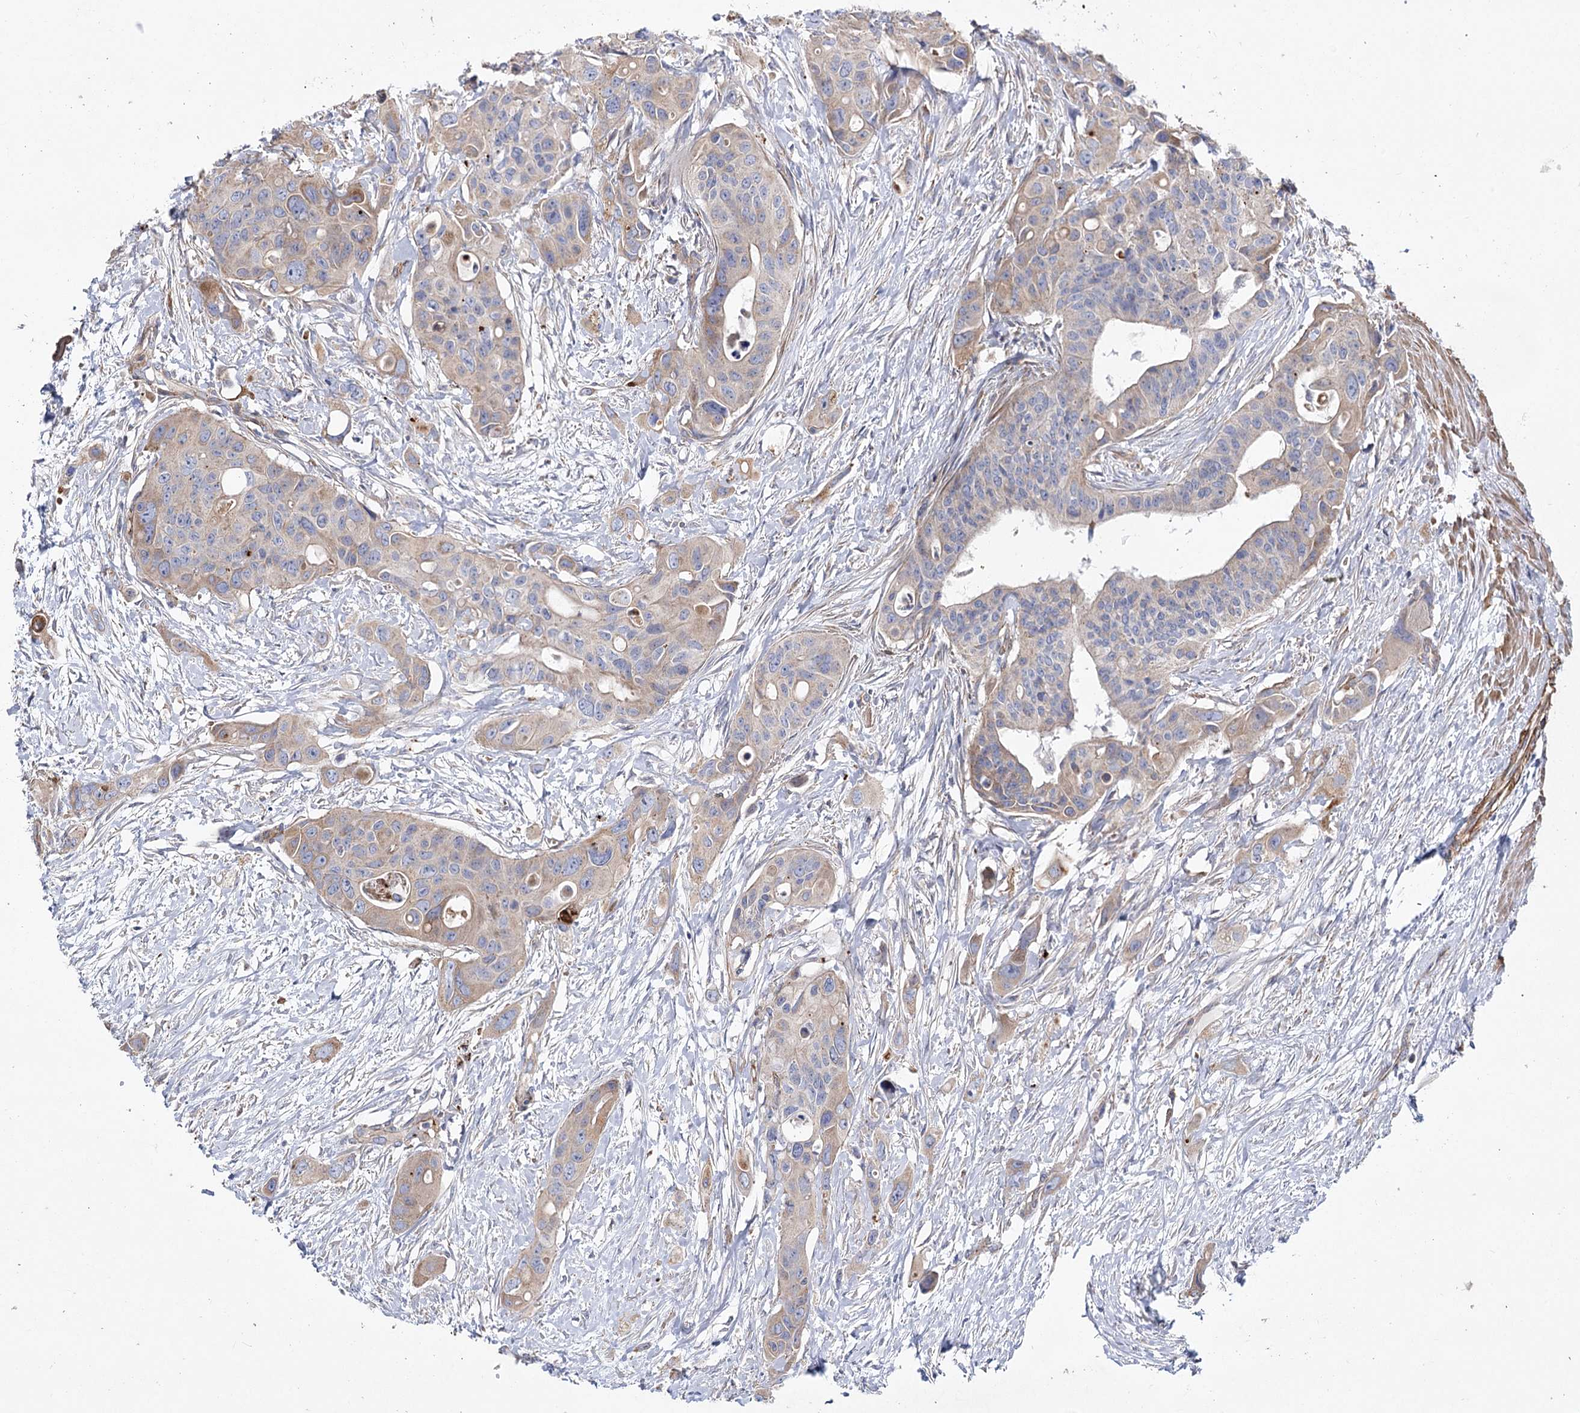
{"staining": {"intensity": "weak", "quantity": "<25%", "location": "cytoplasmic/membranous"}, "tissue": "colorectal cancer", "cell_type": "Tumor cells", "image_type": "cancer", "snomed": [{"axis": "morphology", "description": "Adenocarcinoma, NOS"}, {"axis": "topography", "description": "Colon"}], "caption": "The immunohistochemistry (IHC) photomicrograph has no significant expression in tumor cells of adenocarcinoma (colorectal) tissue.", "gene": "TMEM164", "patient": {"sex": "male", "age": 77}}